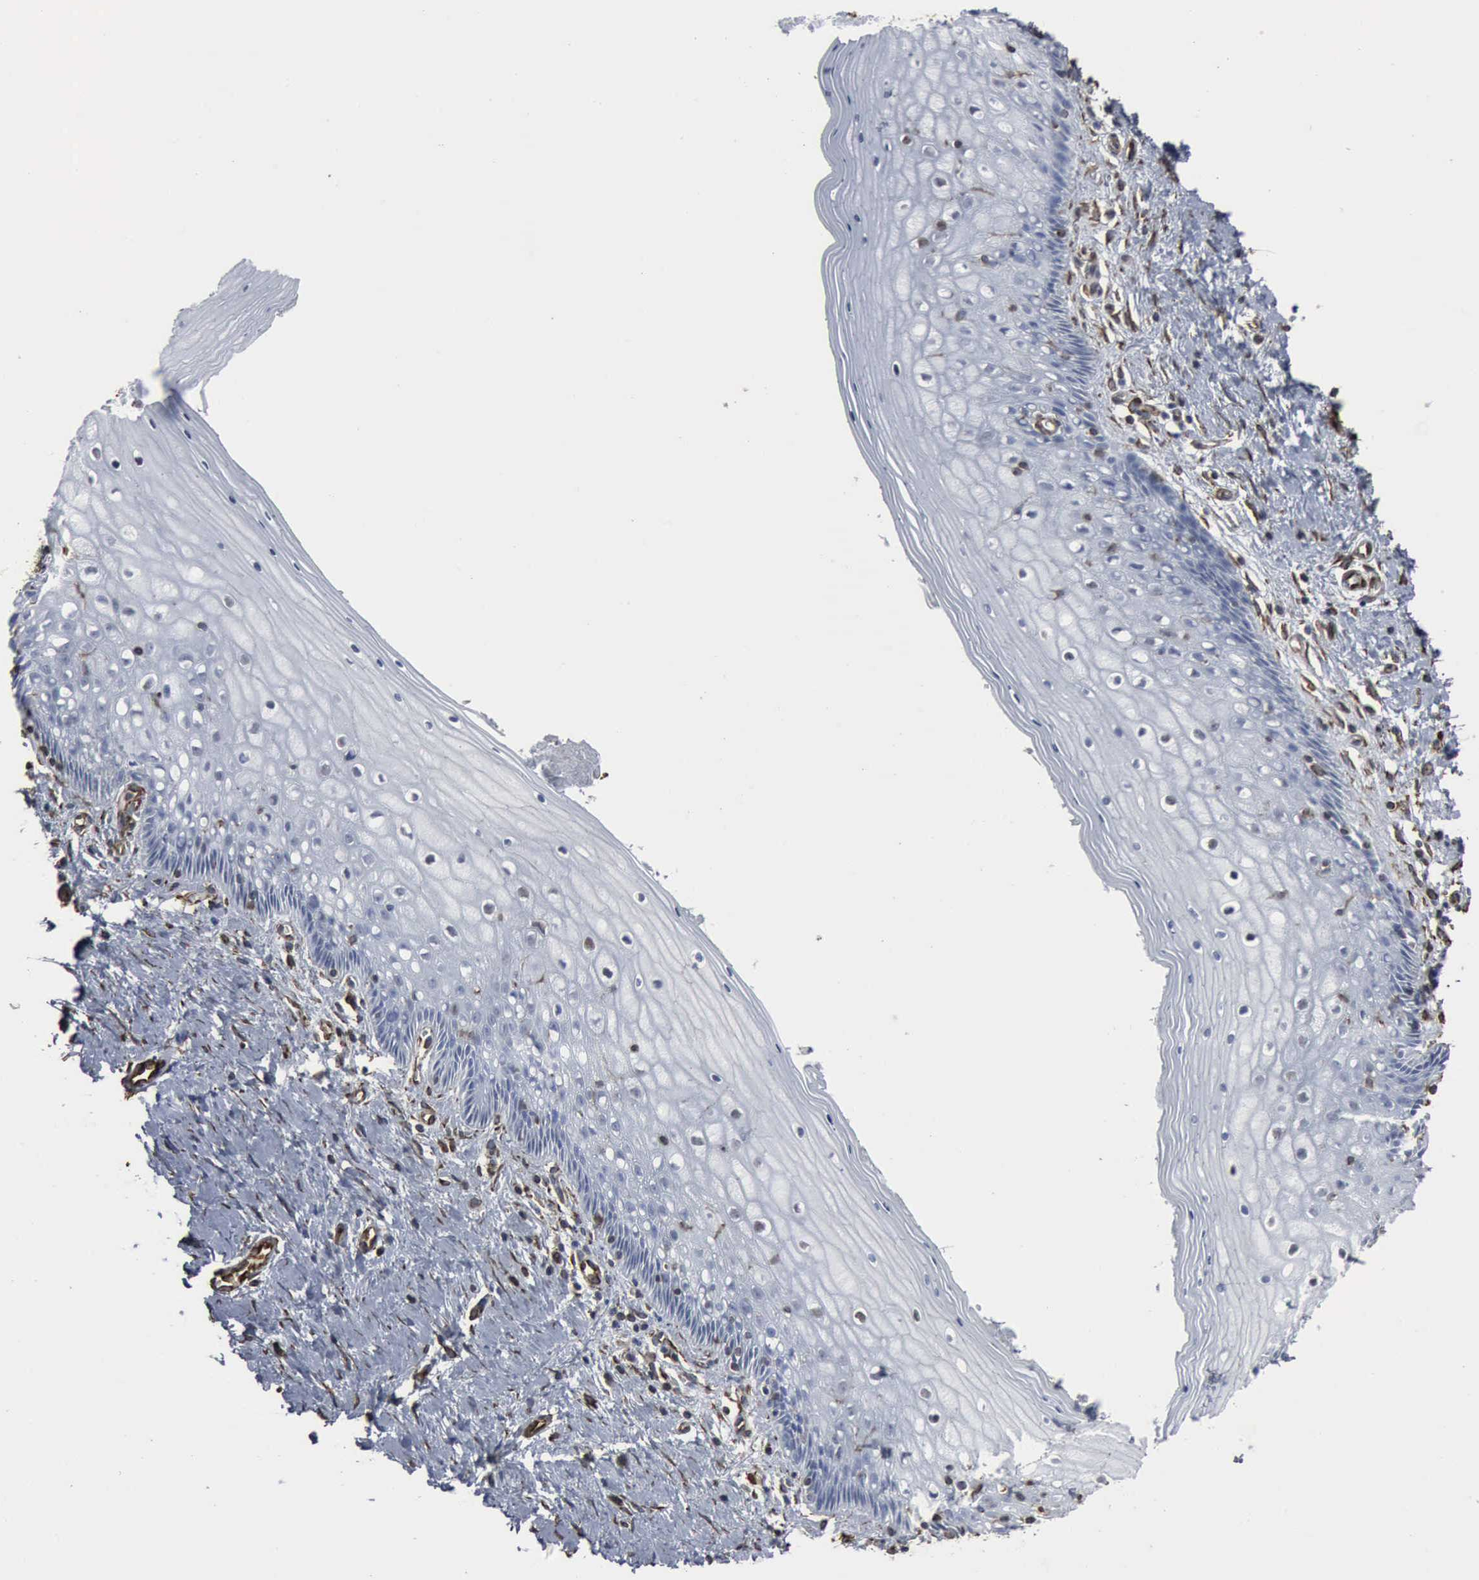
{"staining": {"intensity": "weak", "quantity": "<25%", "location": "nuclear"}, "tissue": "vagina", "cell_type": "Squamous epithelial cells", "image_type": "normal", "snomed": [{"axis": "morphology", "description": "Normal tissue, NOS"}, {"axis": "topography", "description": "Vagina"}], "caption": "Squamous epithelial cells show no significant protein positivity in unremarkable vagina.", "gene": "CCNE1", "patient": {"sex": "female", "age": 46}}